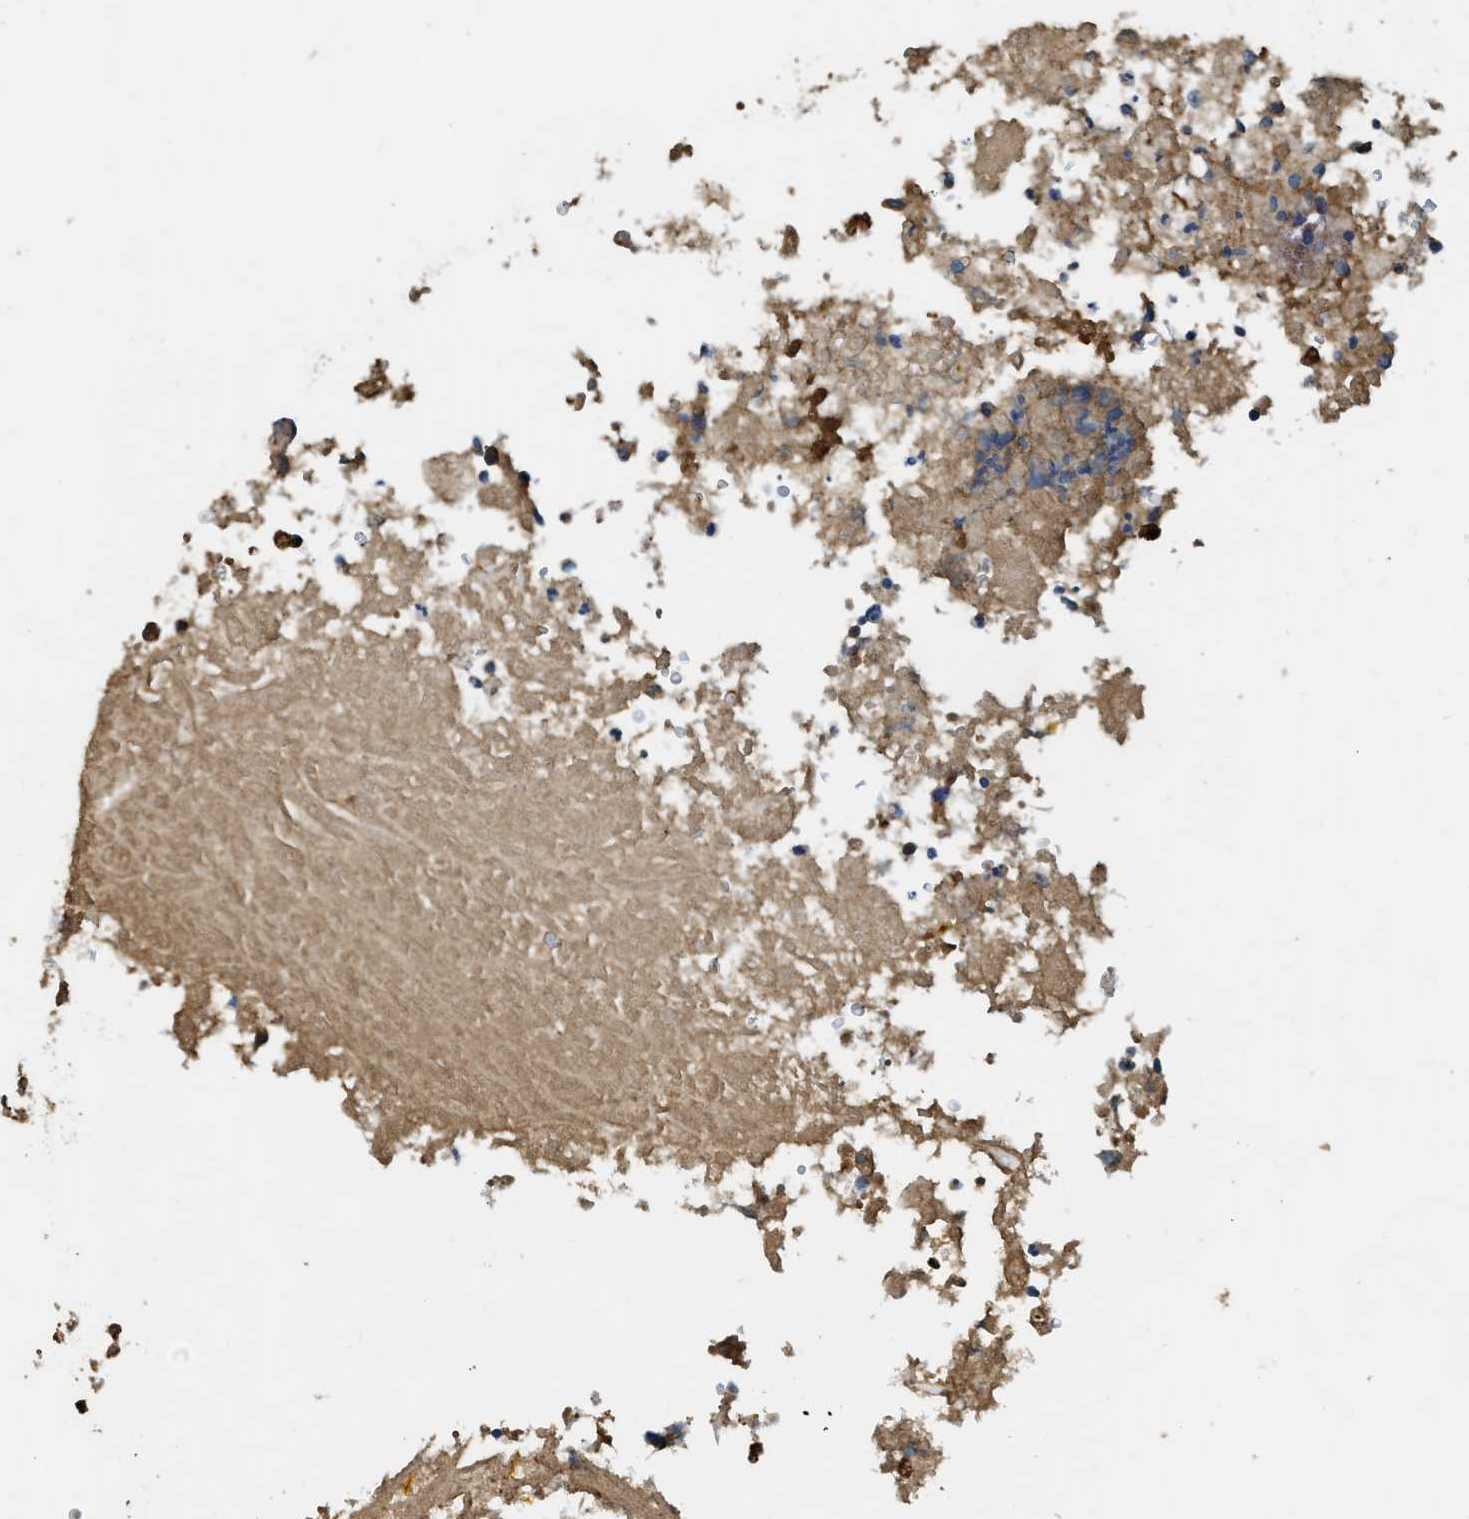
{"staining": {"intensity": "negative", "quantity": "none", "location": "none"}, "tissue": "testis cancer", "cell_type": "Tumor cells", "image_type": "cancer", "snomed": [{"axis": "morphology", "description": "Necrosis, NOS"}, {"axis": "morphology", "description": "Carcinoma, Embryonal, NOS"}, {"axis": "topography", "description": "Testis"}], "caption": "IHC histopathology image of neoplastic tissue: testis embryonal carcinoma stained with DAB (3,3'-diaminobenzidine) shows no significant protein positivity in tumor cells. (Stains: DAB IHC with hematoxylin counter stain, Microscopy: brightfield microscopy at high magnification).", "gene": "RIPK2", "patient": {"sex": "male", "age": 19}}